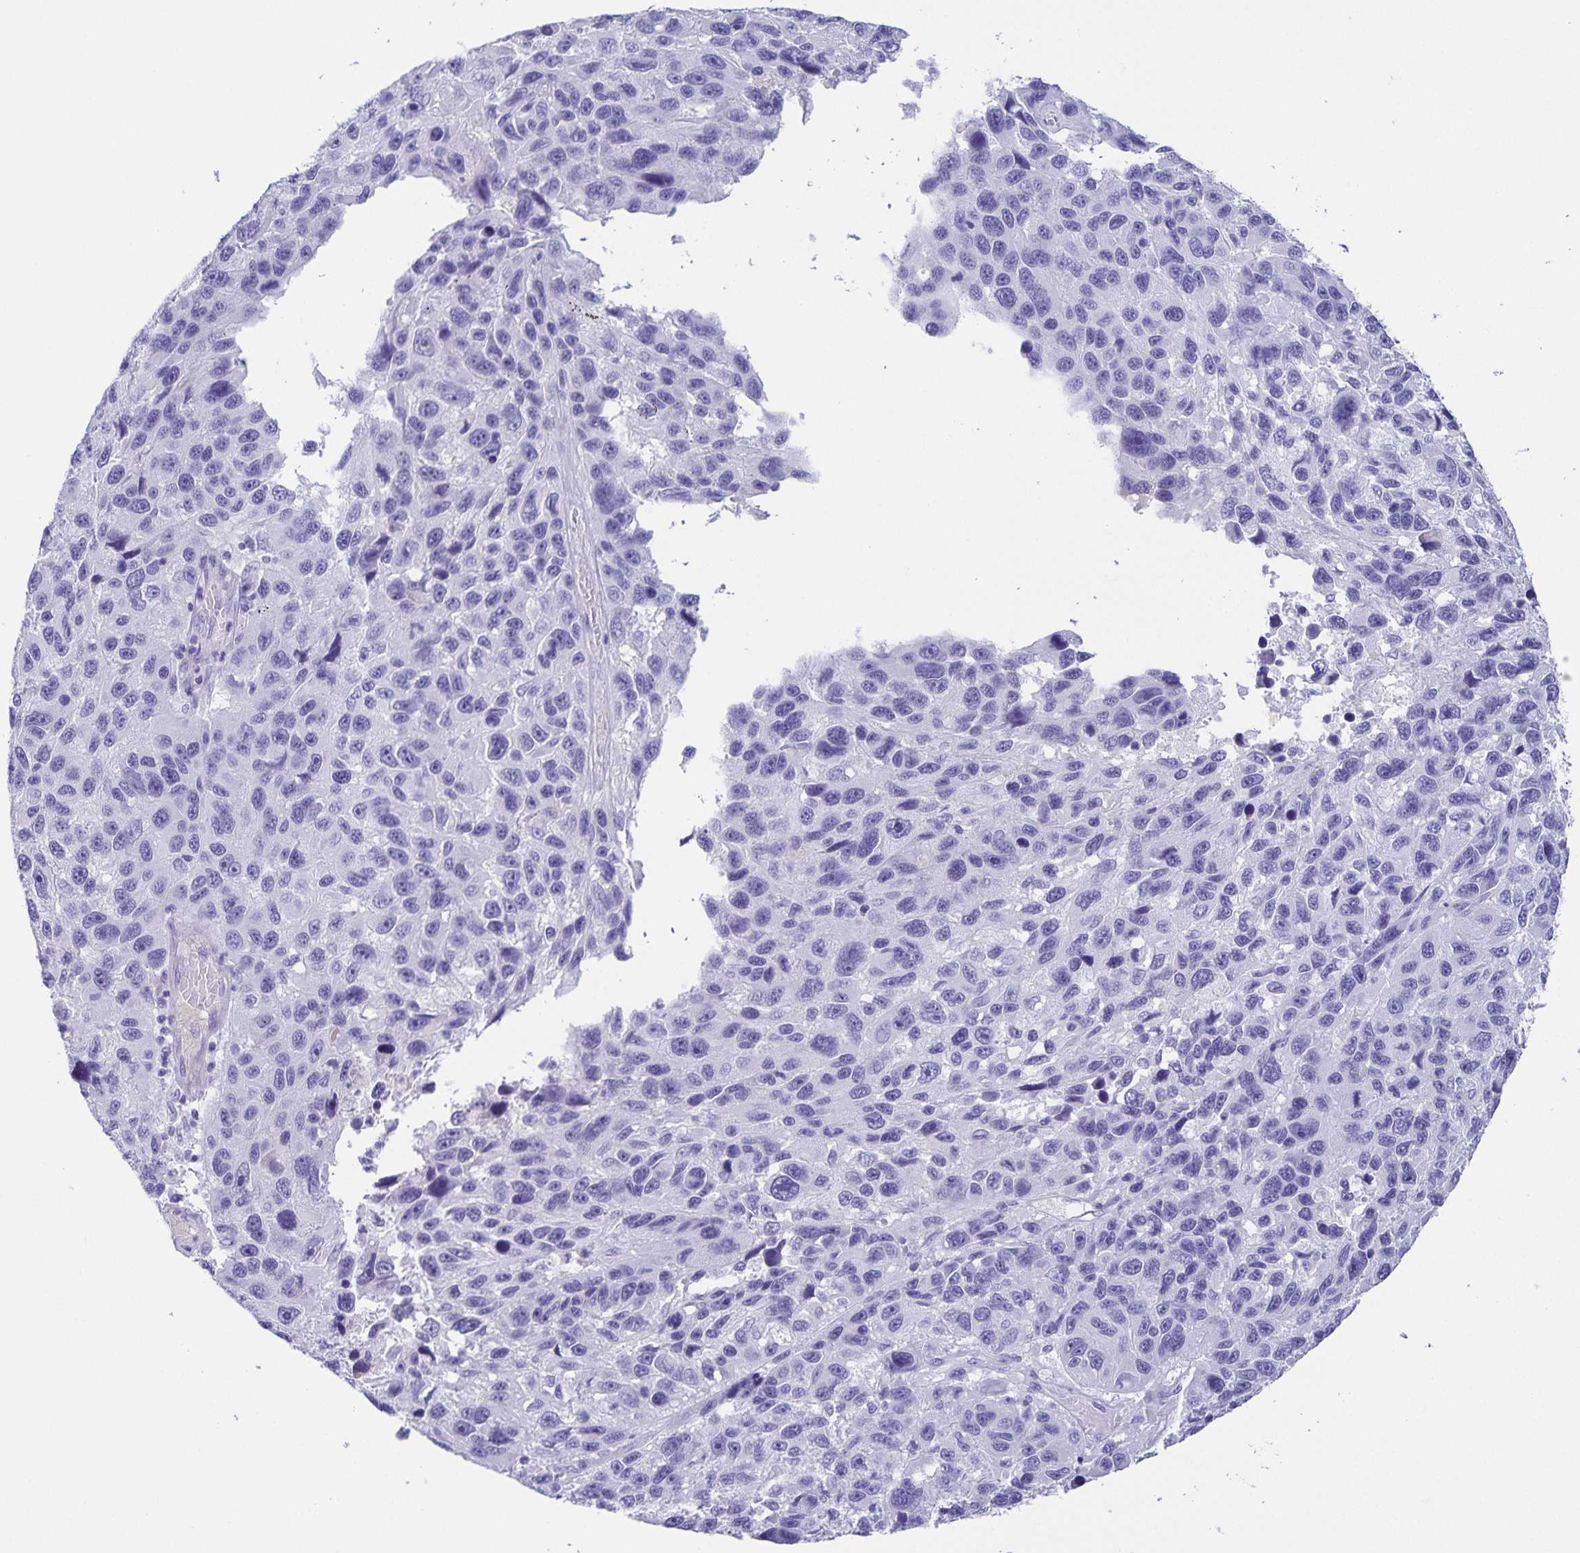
{"staining": {"intensity": "negative", "quantity": "none", "location": "none"}, "tissue": "melanoma", "cell_type": "Tumor cells", "image_type": "cancer", "snomed": [{"axis": "morphology", "description": "Malignant melanoma, NOS"}, {"axis": "topography", "description": "Skin"}], "caption": "This is an immunohistochemistry photomicrograph of human melanoma. There is no staining in tumor cells.", "gene": "UBQLN3", "patient": {"sex": "male", "age": 53}}